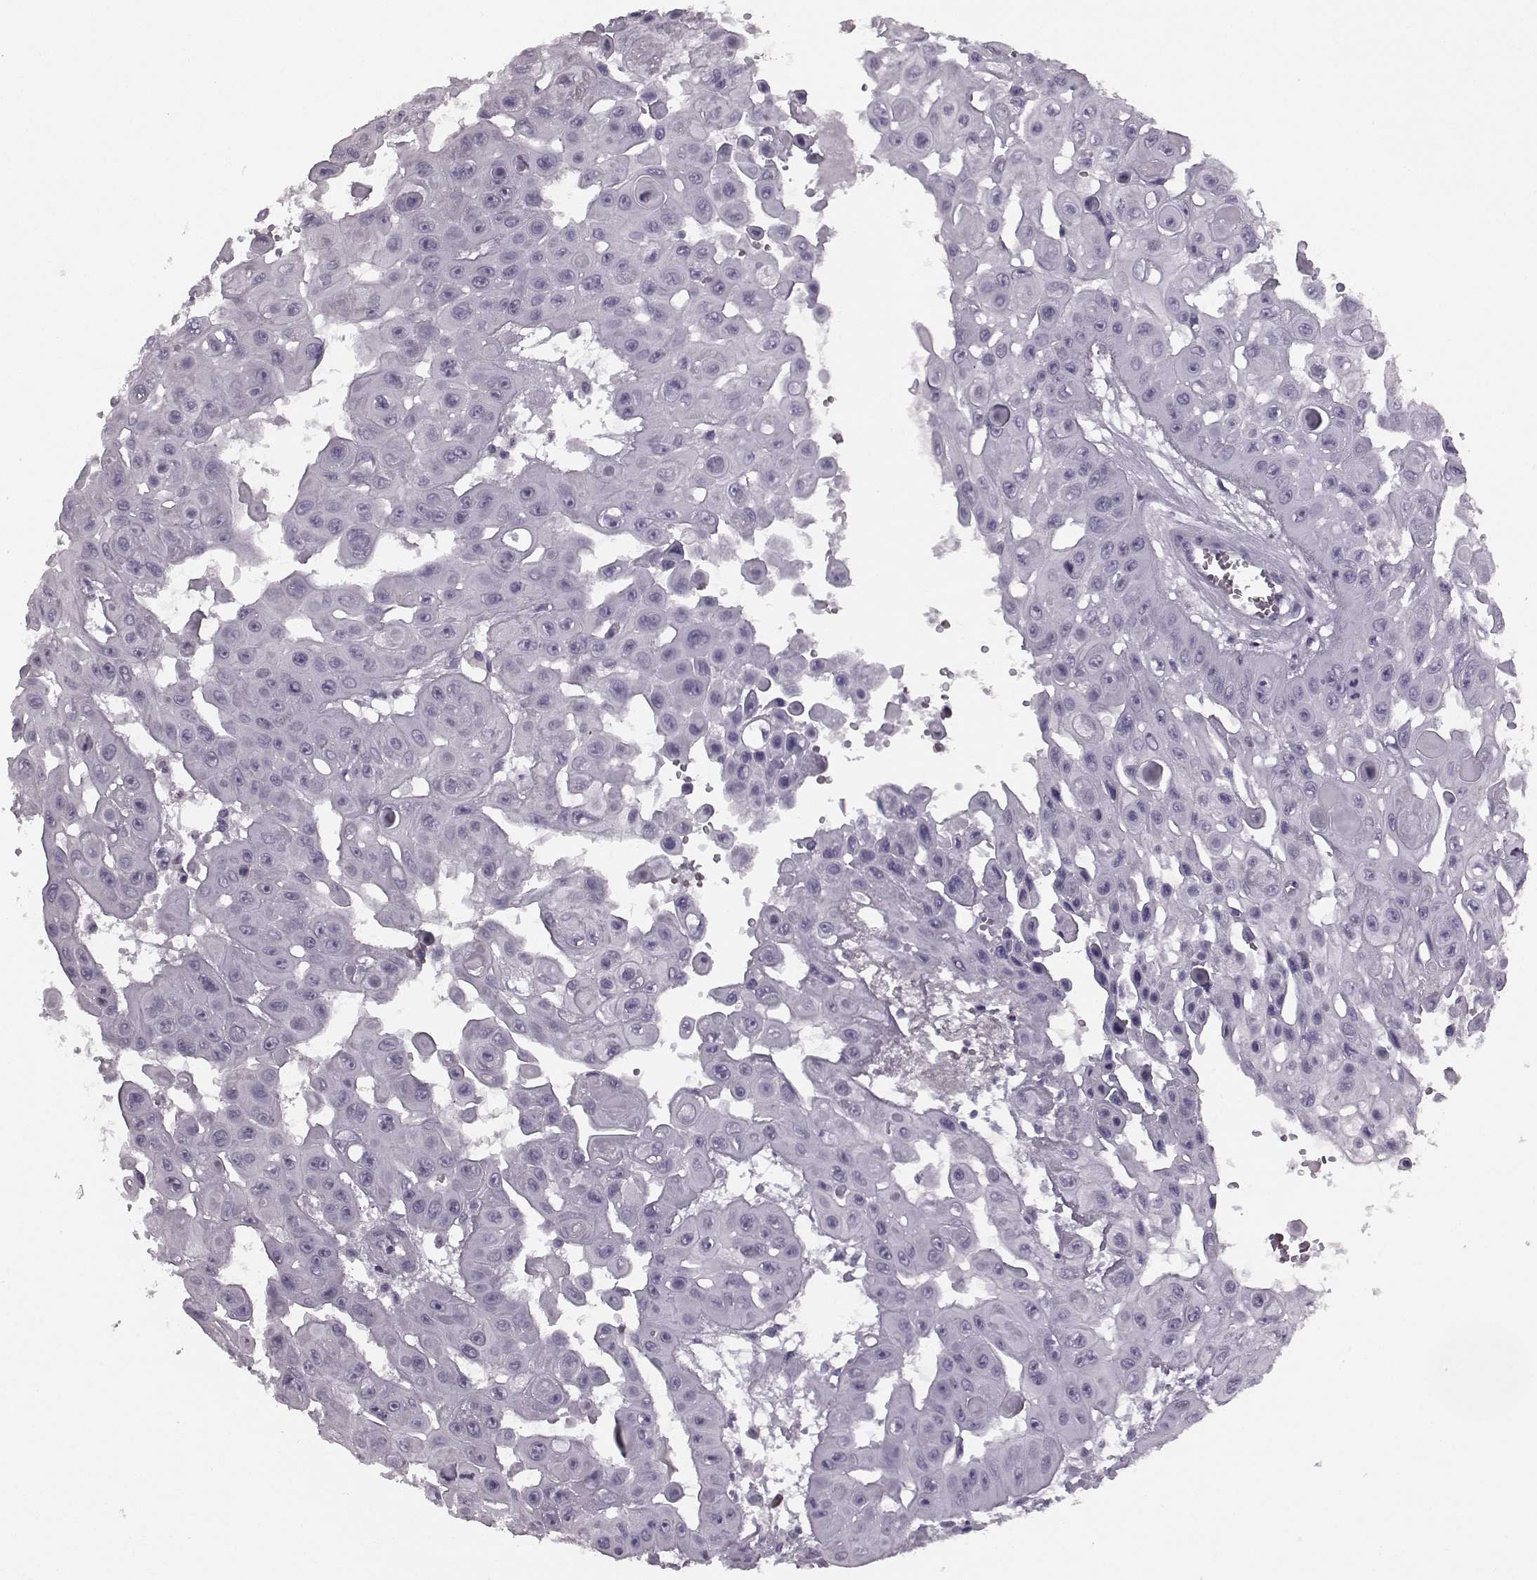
{"staining": {"intensity": "negative", "quantity": "none", "location": "none"}, "tissue": "head and neck cancer", "cell_type": "Tumor cells", "image_type": "cancer", "snomed": [{"axis": "morphology", "description": "Adenocarcinoma, NOS"}, {"axis": "topography", "description": "Head-Neck"}], "caption": "Human adenocarcinoma (head and neck) stained for a protein using immunohistochemistry (IHC) reveals no staining in tumor cells.", "gene": "JSRP1", "patient": {"sex": "male", "age": 73}}